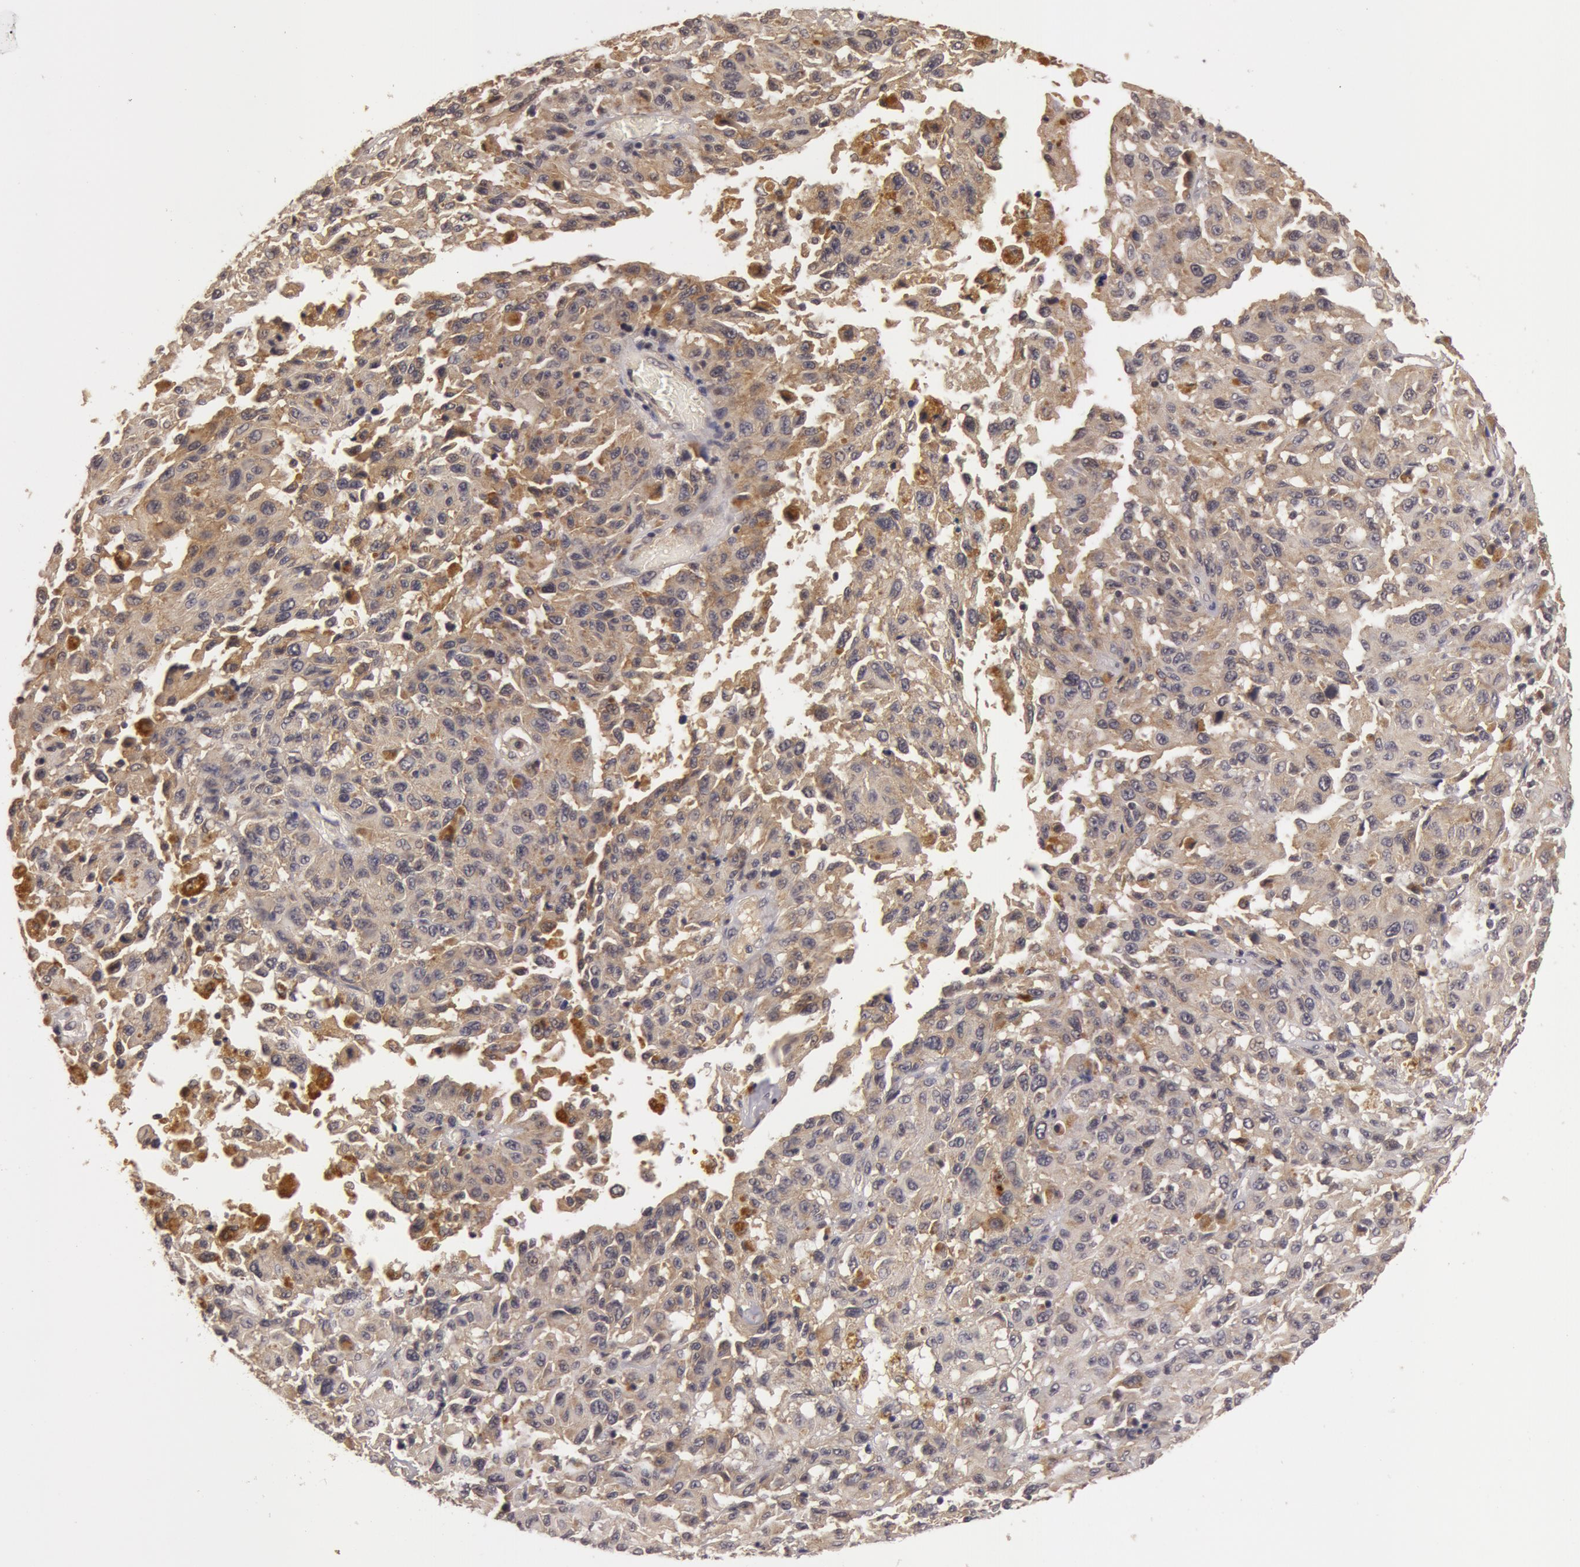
{"staining": {"intensity": "weak", "quantity": ">75%", "location": "cytoplasmic/membranous"}, "tissue": "melanoma", "cell_type": "Tumor cells", "image_type": "cancer", "snomed": [{"axis": "morphology", "description": "Malignant melanoma, NOS"}, {"axis": "topography", "description": "Skin"}], "caption": "Melanoma stained with DAB (3,3'-diaminobenzidine) immunohistochemistry displays low levels of weak cytoplasmic/membranous positivity in about >75% of tumor cells. (DAB IHC, brown staining for protein, blue staining for nuclei).", "gene": "BCHE", "patient": {"sex": "female", "age": 77}}